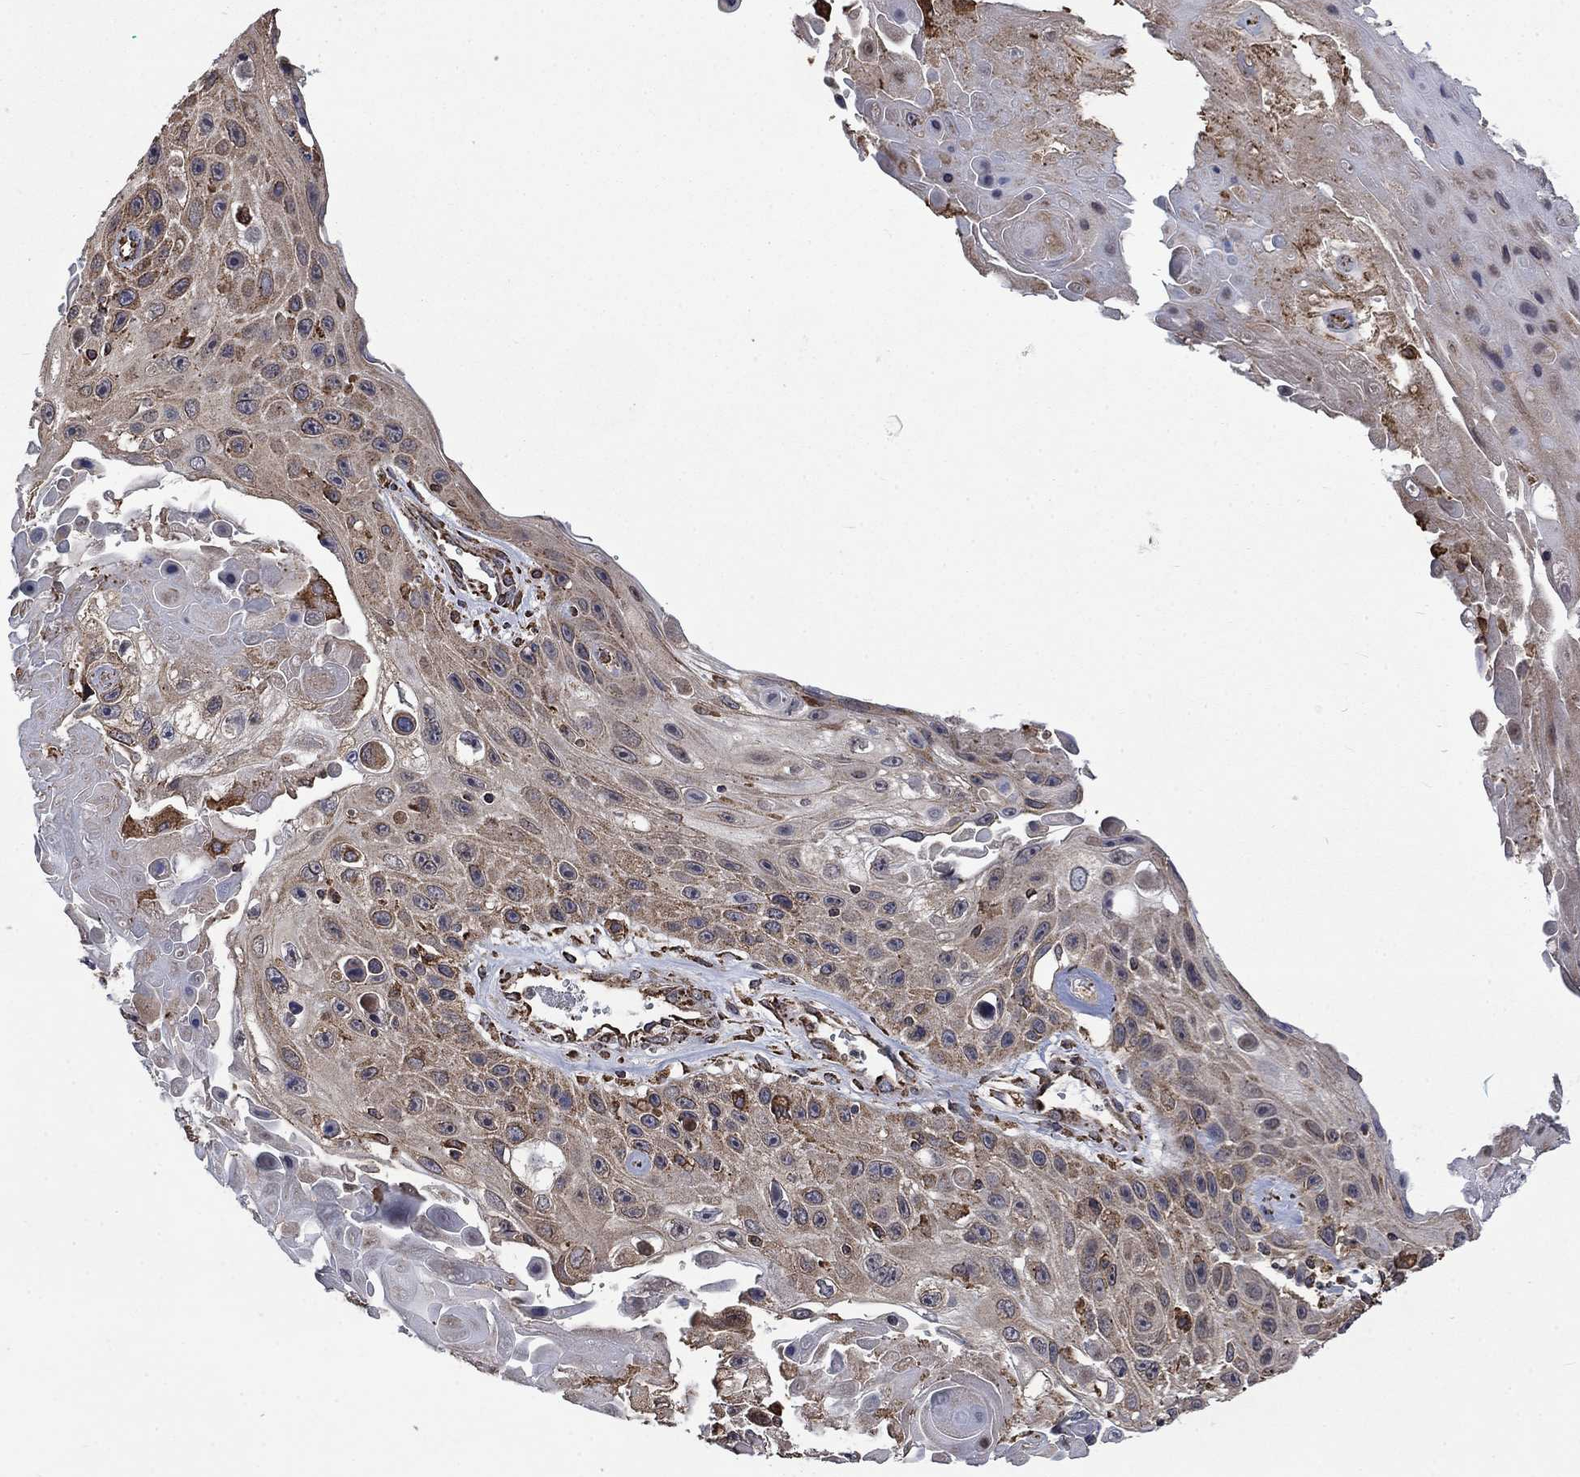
{"staining": {"intensity": "weak", "quantity": "25%-75%", "location": "cytoplasmic/membranous"}, "tissue": "skin cancer", "cell_type": "Tumor cells", "image_type": "cancer", "snomed": [{"axis": "morphology", "description": "Squamous cell carcinoma, NOS"}, {"axis": "topography", "description": "Skin"}], "caption": "Skin cancer (squamous cell carcinoma) stained with immunohistochemistry (IHC) displays weak cytoplasmic/membranous positivity in approximately 25%-75% of tumor cells. (DAB (3,3'-diaminobenzidine) = brown stain, brightfield microscopy at high magnification).", "gene": "ESRRA", "patient": {"sex": "male", "age": 82}}